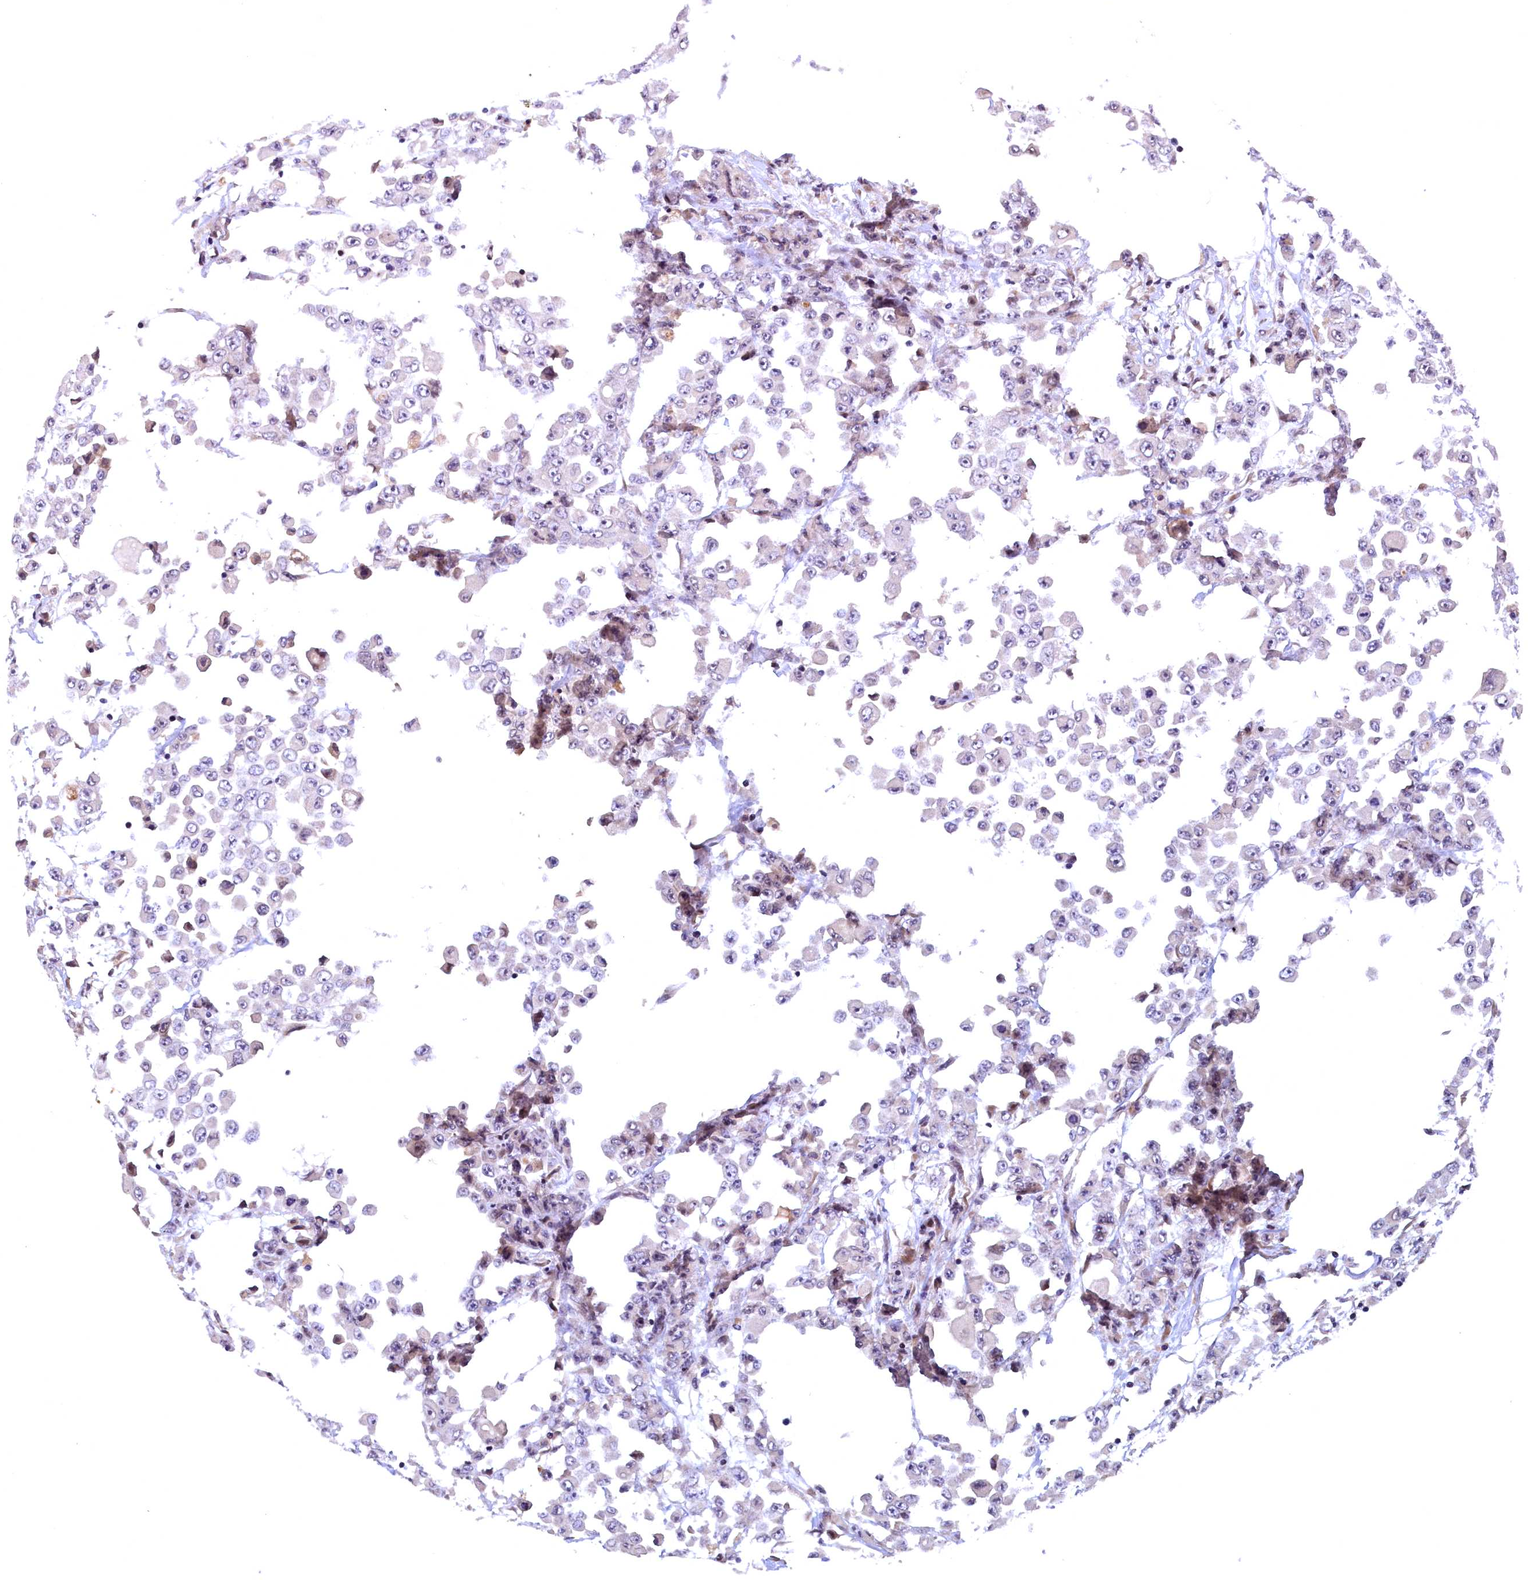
{"staining": {"intensity": "negative", "quantity": "none", "location": "none"}, "tissue": "colorectal cancer", "cell_type": "Tumor cells", "image_type": "cancer", "snomed": [{"axis": "morphology", "description": "Adenocarcinoma, NOS"}, {"axis": "topography", "description": "Colon"}], "caption": "Tumor cells show no significant protein staining in adenocarcinoma (colorectal).", "gene": "LATS2", "patient": {"sex": "male", "age": 51}}